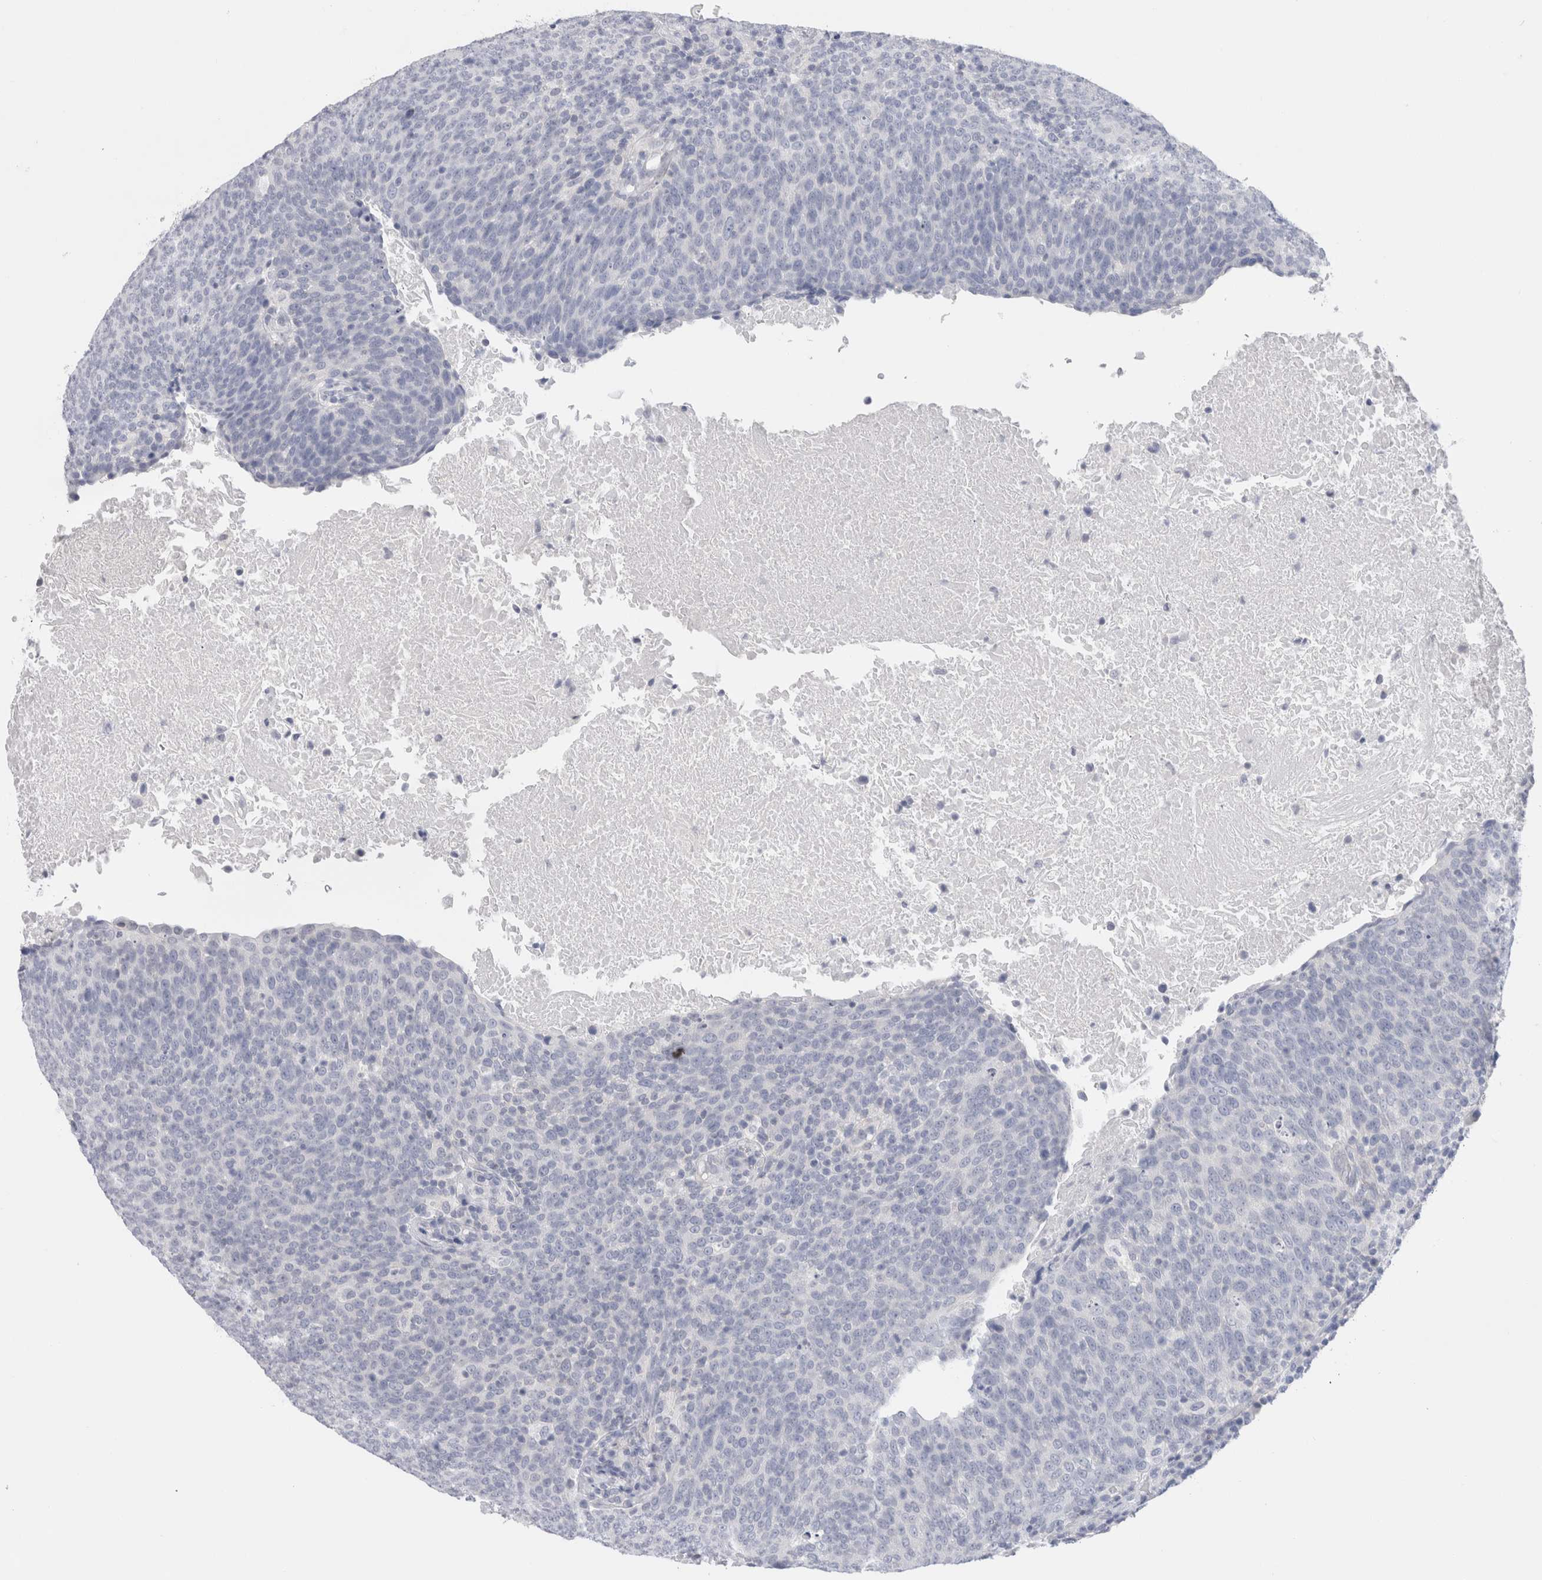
{"staining": {"intensity": "negative", "quantity": "none", "location": "none"}, "tissue": "head and neck cancer", "cell_type": "Tumor cells", "image_type": "cancer", "snomed": [{"axis": "morphology", "description": "Squamous cell carcinoma, NOS"}, {"axis": "morphology", "description": "Squamous cell carcinoma, metastatic, NOS"}, {"axis": "topography", "description": "Lymph node"}, {"axis": "topography", "description": "Head-Neck"}], "caption": "A high-resolution image shows IHC staining of head and neck cancer, which demonstrates no significant expression in tumor cells.", "gene": "C9orf50", "patient": {"sex": "male", "age": 62}}